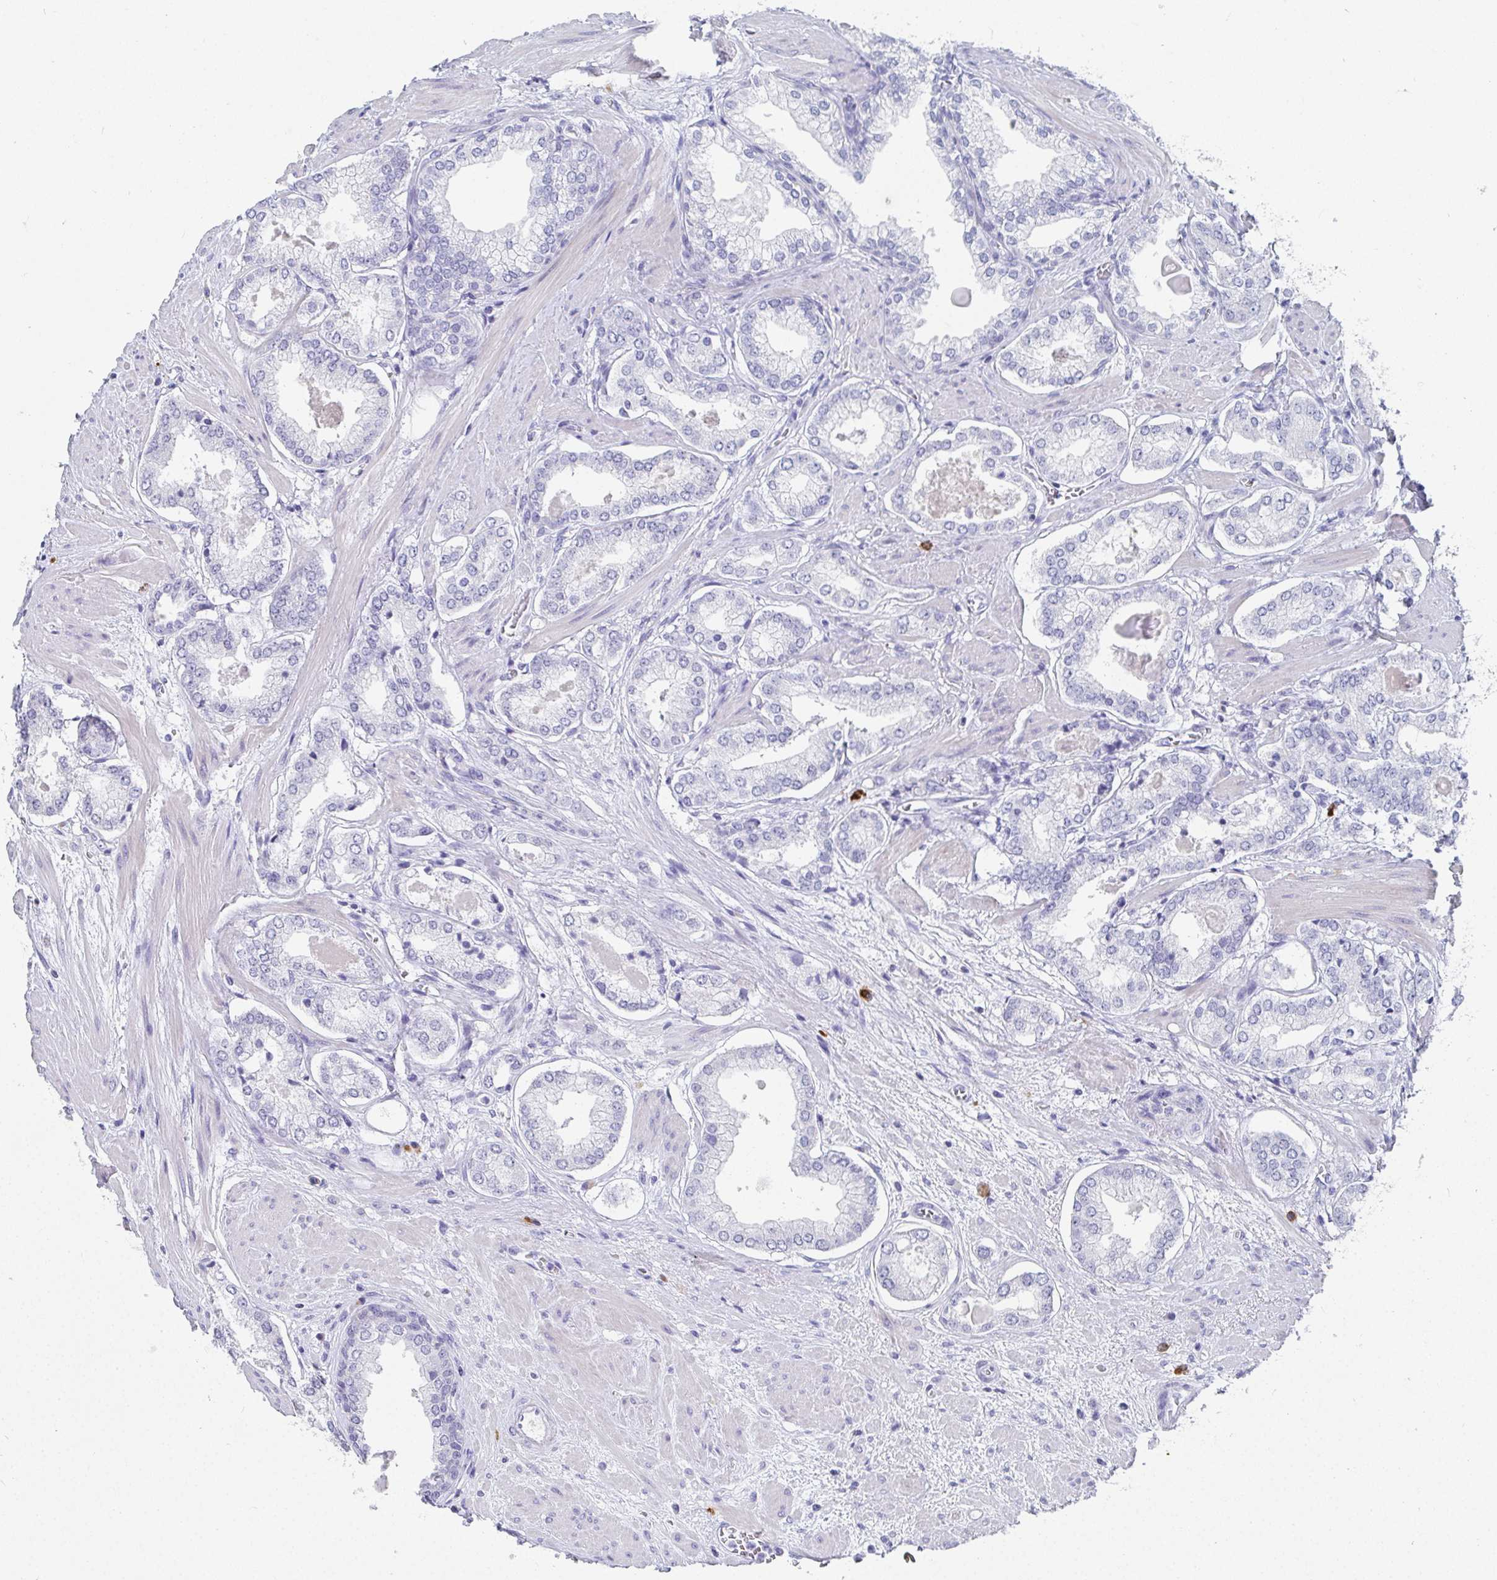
{"staining": {"intensity": "negative", "quantity": "none", "location": "none"}, "tissue": "prostate cancer", "cell_type": "Tumor cells", "image_type": "cancer", "snomed": [{"axis": "morphology", "description": "Adenocarcinoma, Low grade"}, {"axis": "topography", "description": "Prostate"}], "caption": "The photomicrograph displays no significant positivity in tumor cells of prostate low-grade adenocarcinoma.", "gene": "GRIA1", "patient": {"sex": "male", "age": 64}}